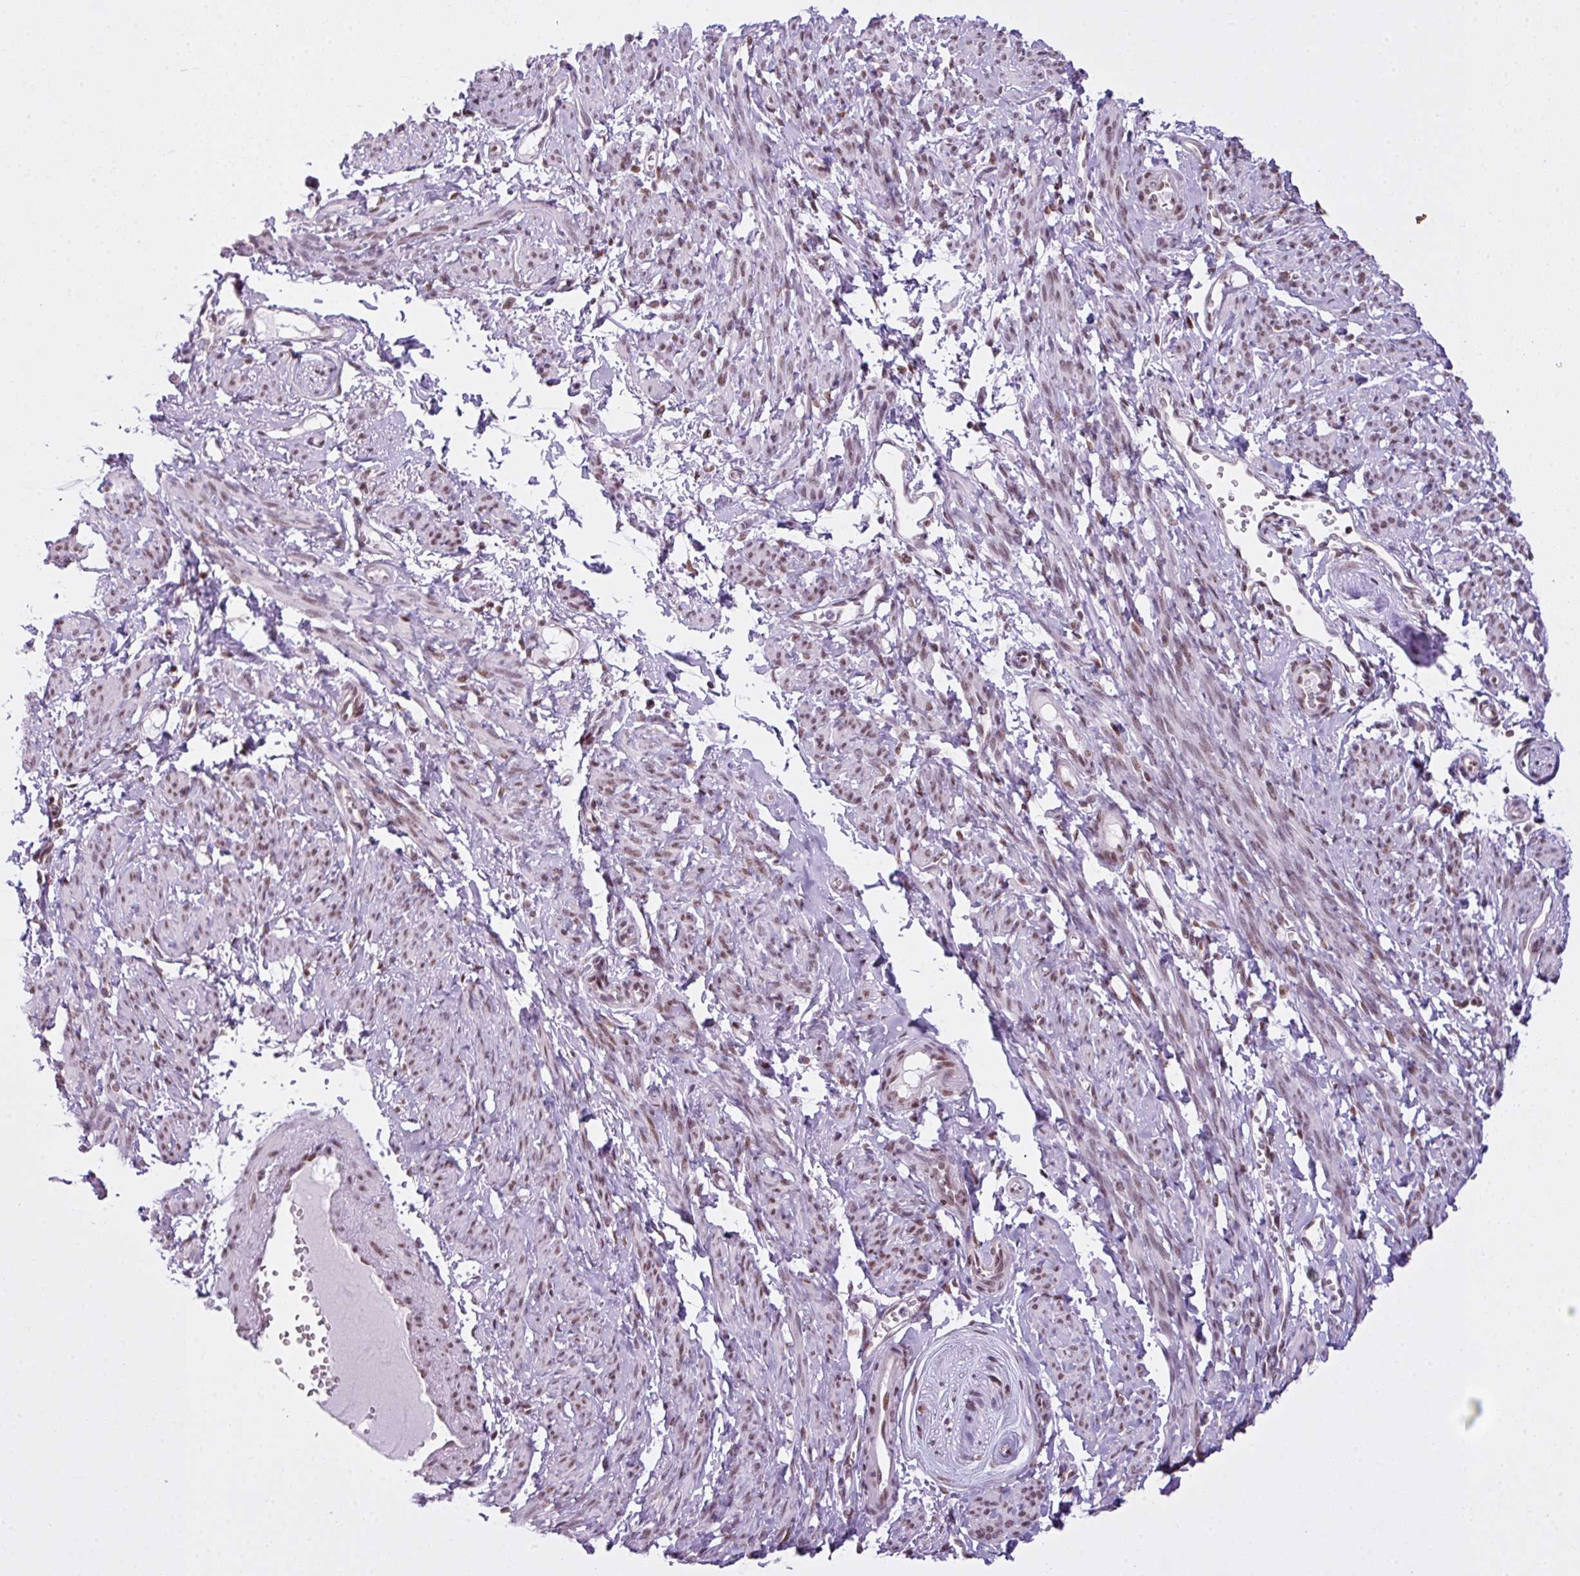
{"staining": {"intensity": "moderate", "quantity": ">75%", "location": "nuclear"}, "tissue": "smooth muscle", "cell_type": "Smooth muscle cells", "image_type": "normal", "snomed": [{"axis": "morphology", "description": "Normal tissue, NOS"}, {"axis": "topography", "description": "Smooth muscle"}], "caption": "A photomicrograph showing moderate nuclear expression in approximately >75% of smooth muscle cells in normal smooth muscle, as visualized by brown immunohistochemical staining.", "gene": "ARL6IP4", "patient": {"sex": "female", "age": 65}}